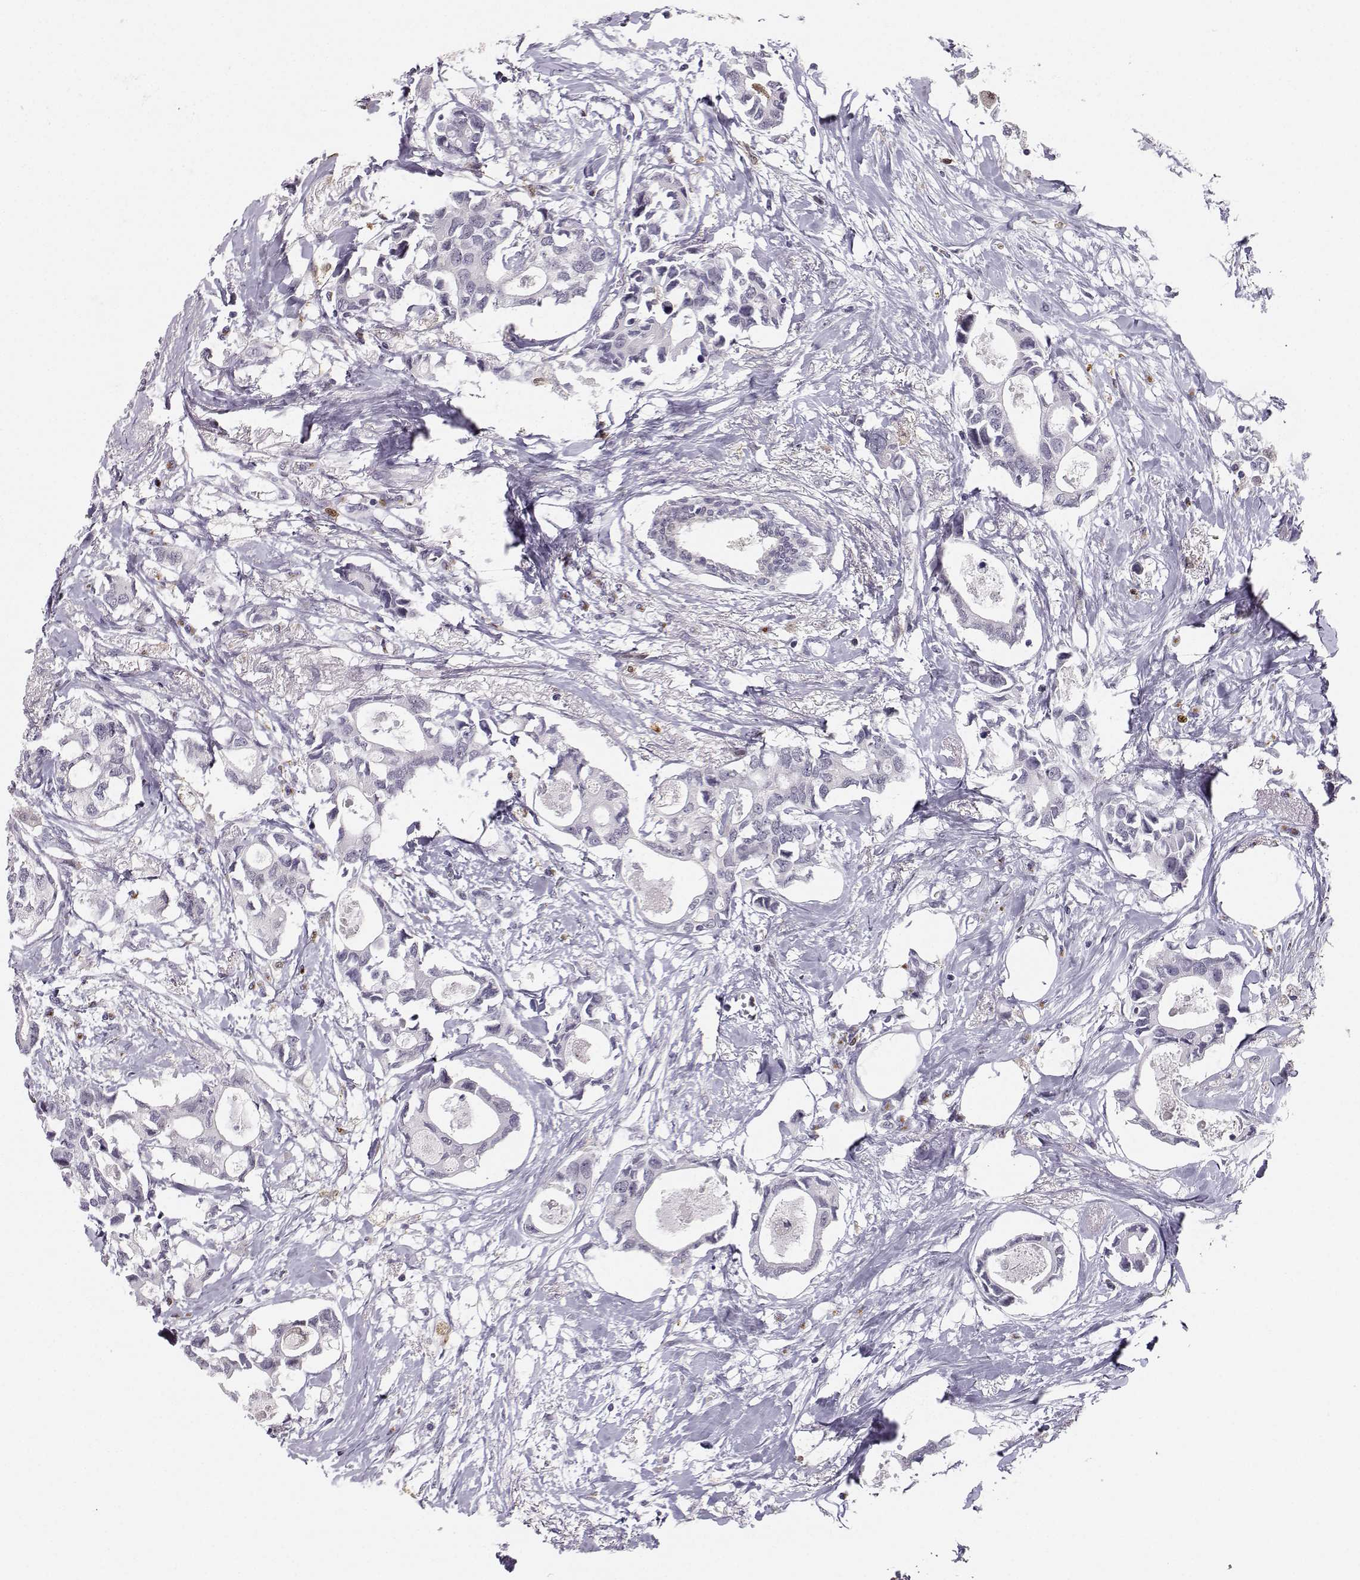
{"staining": {"intensity": "negative", "quantity": "none", "location": "none"}, "tissue": "breast cancer", "cell_type": "Tumor cells", "image_type": "cancer", "snomed": [{"axis": "morphology", "description": "Duct carcinoma"}, {"axis": "topography", "description": "Breast"}], "caption": "High power microscopy histopathology image of an immunohistochemistry (IHC) histopathology image of breast cancer (intraductal carcinoma), revealing no significant staining in tumor cells.", "gene": "HTR7", "patient": {"sex": "female", "age": 83}}